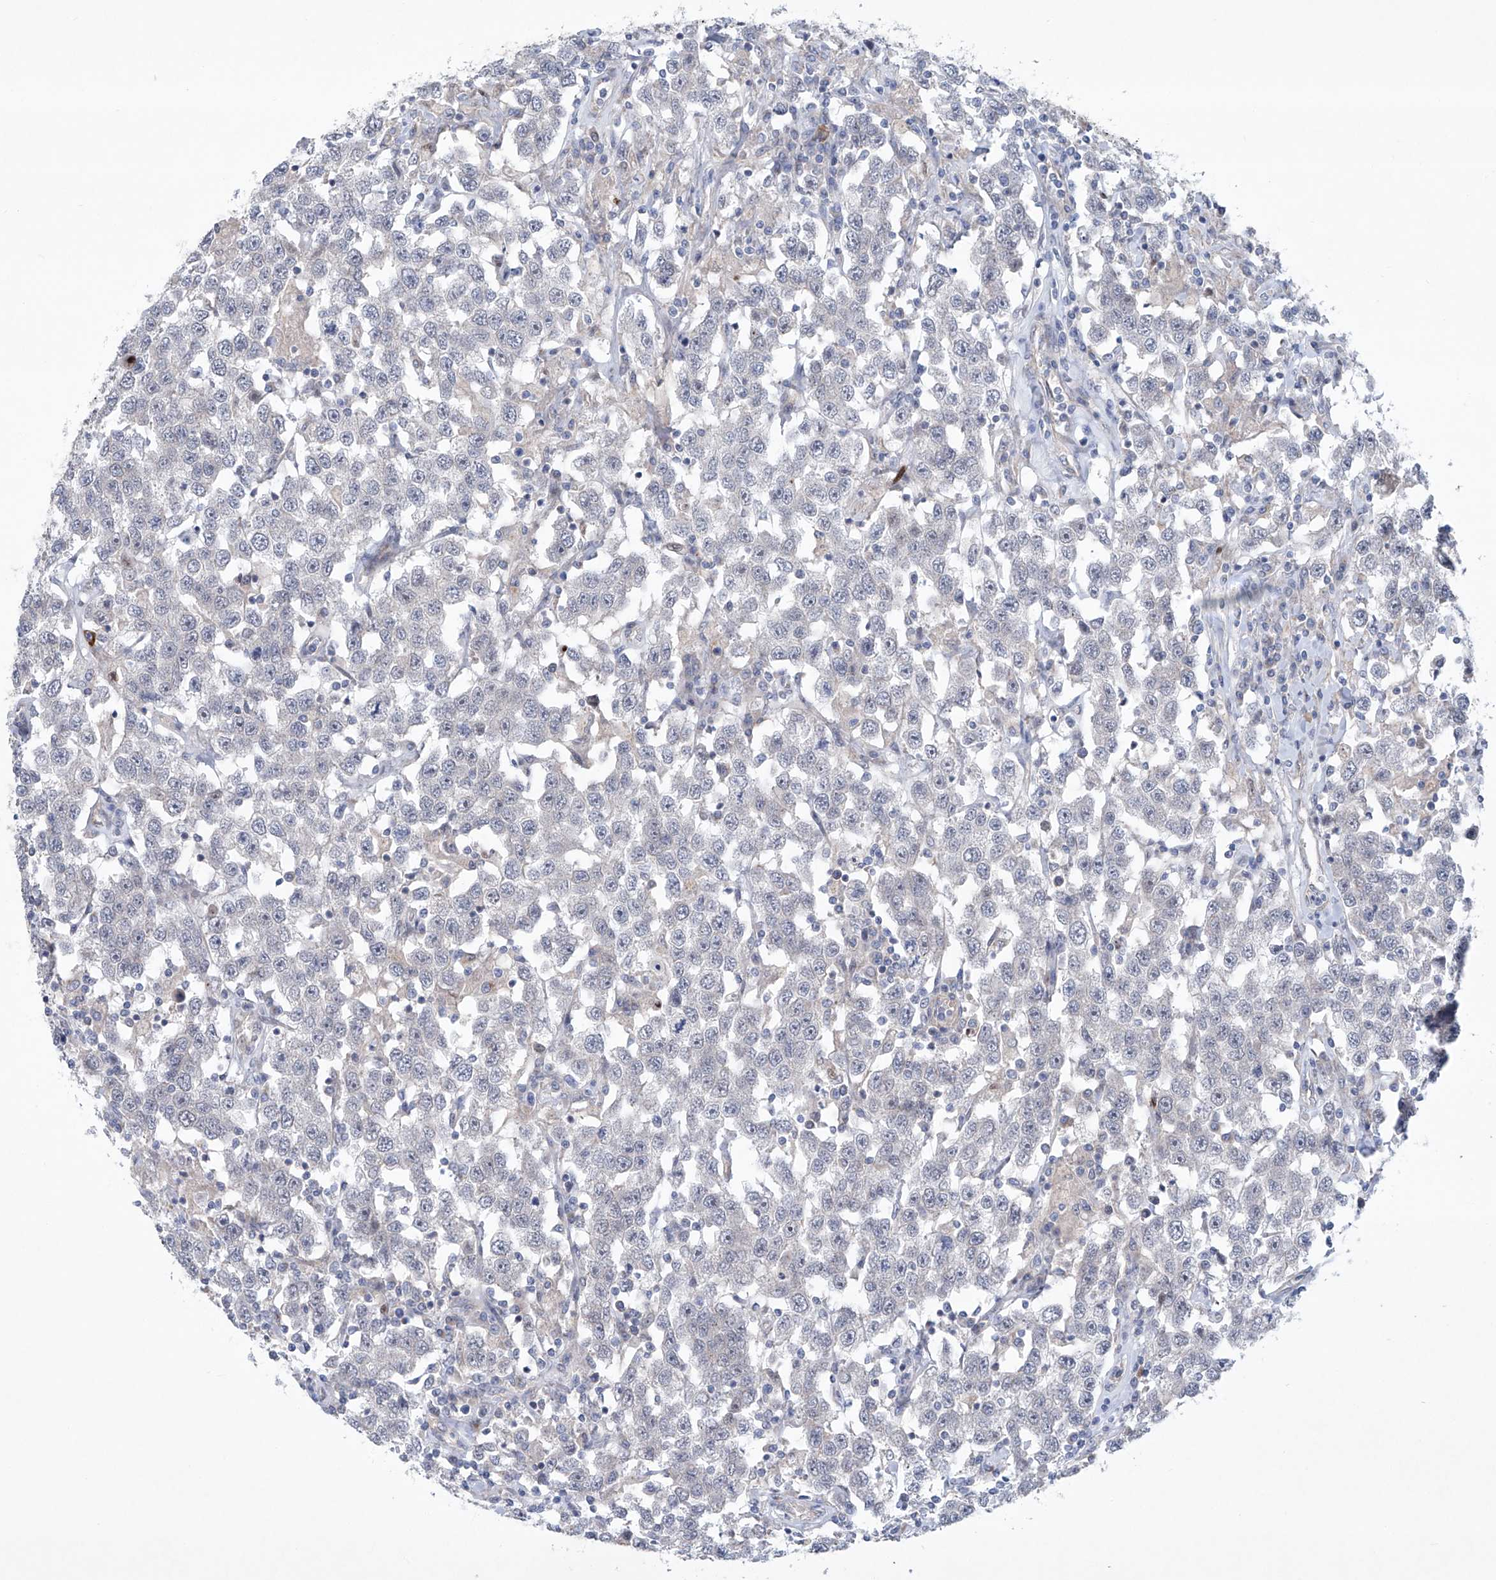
{"staining": {"intensity": "negative", "quantity": "none", "location": "none"}, "tissue": "testis cancer", "cell_type": "Tumor cells", "image_type": "cancer", "snomed": [{"axis": "morphology", "description": "Seminoma, NOS"}, {"axis": "topography", "description": "Testis"}], "caption": "Tumor cells are negative for brown protein staining in testis cancer. (Stains: DAB (3,3'-diaminobenzidine) immunohistochemistry (IHC) with hematoxylin counter stain, Microscopy: brightfield microscopy at high magnification).", "gene": "KLC4", "patient": {"sex": "male", "age": 41}}